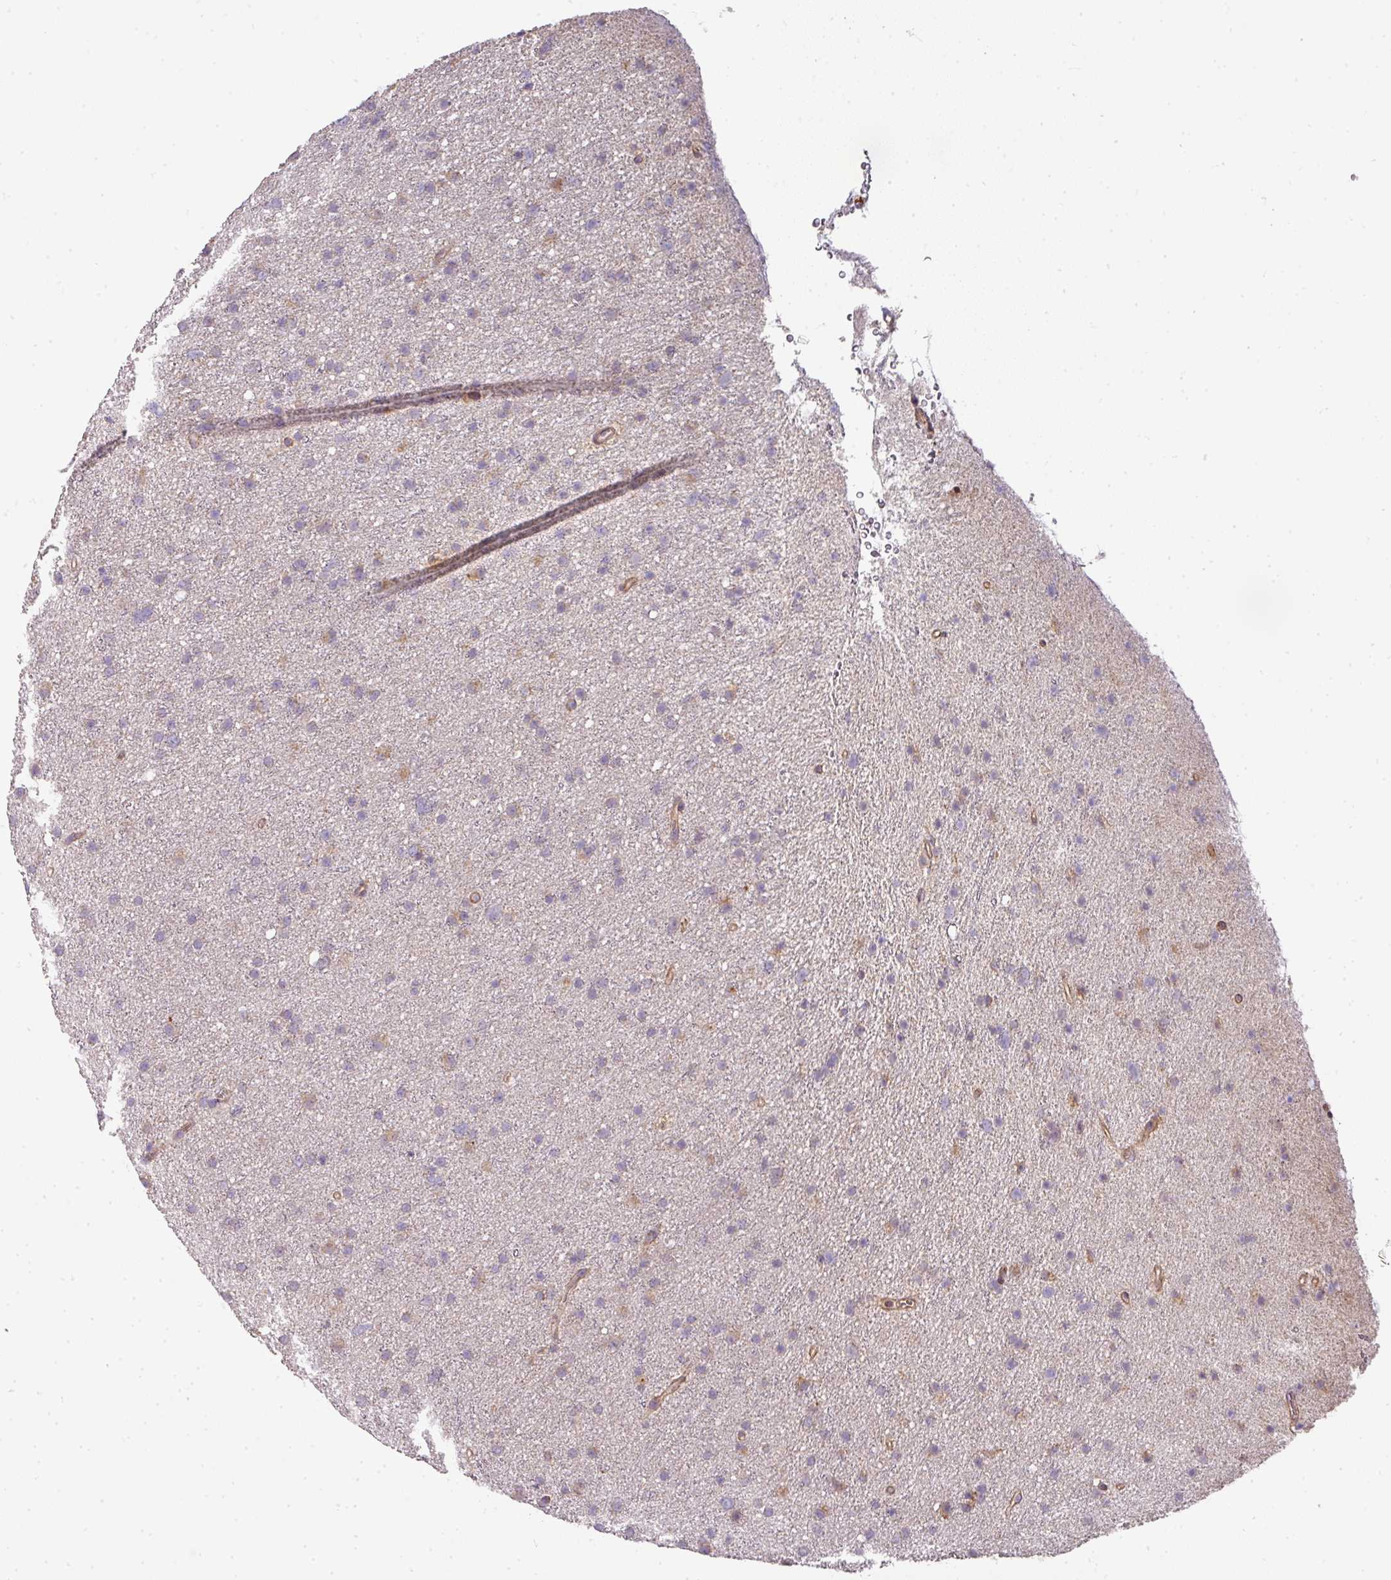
{"staining": {"intensity": "weak", "quantity": "25%-75%", "location": "cytoplasmic/membranous"}, "tissue": "glioma", "cell_type": "Tumor cells", "image_type": "cancer", "snomed": [{"axis": "morphology", "description": "Glioma, malignant, Low grade"}, {"axis": "topography", "description": "Cerebral cortex"}], "caption": "About 25%-75% of tumor cells in human glioma demonstrate weak cytoplasmic/membranous protein expression as visualized by brown immunohistochemical staining.", "gene": "STK35", "patient": {"sex": "female", "age": 39}}